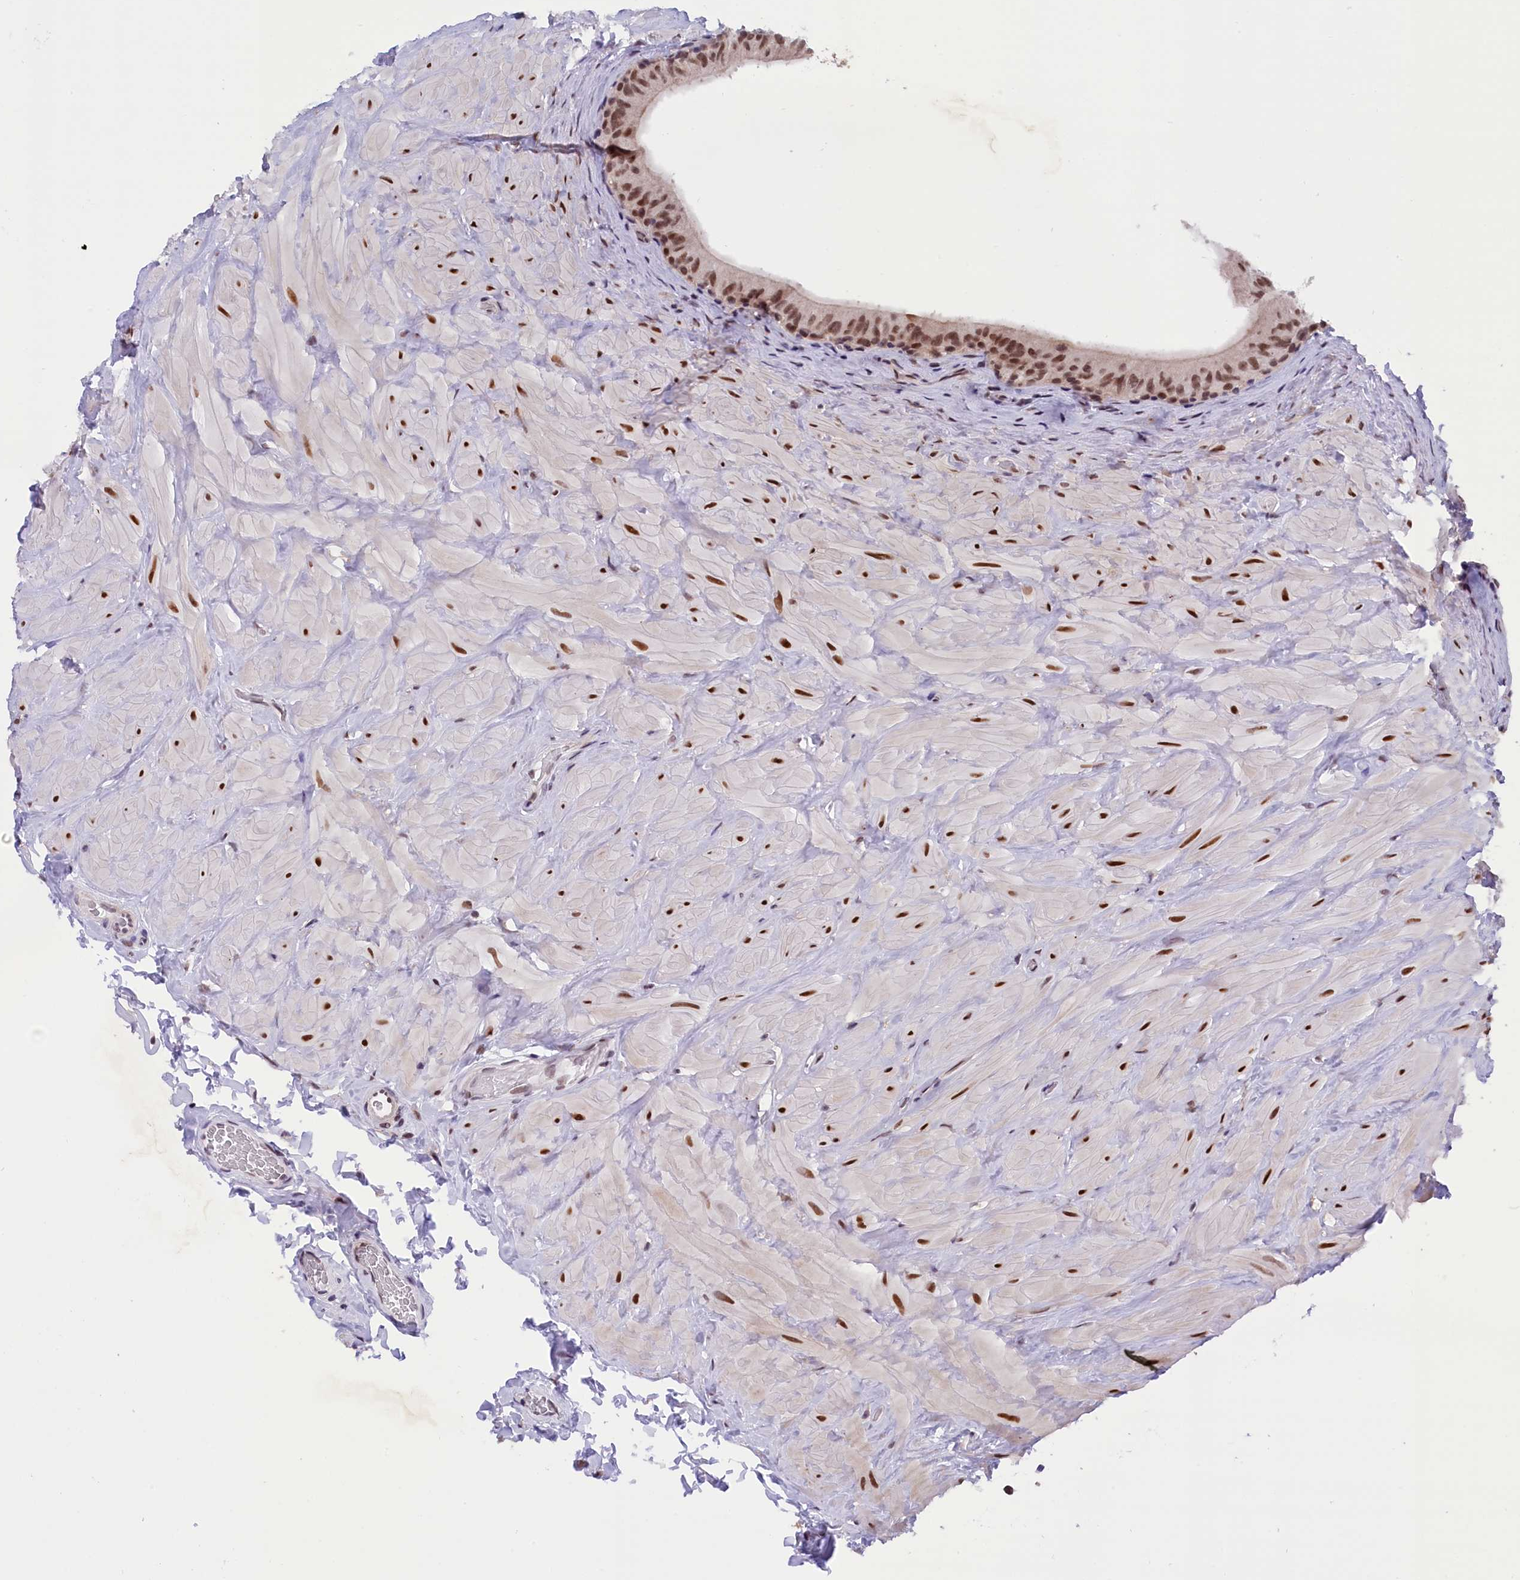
{"staining": {"intensity": "moderate", "quantity": ">75%", "location": "nuclear"}, "tissue": "epididymis", "cell_type": "Glandular cells", "image_type": "normal", "snomed": [{"axis": "morphology", "description": "Normal tissue, NOS"}, {"axis": "topography", "description": "Soft tissue"}, {"axis": "topography", "description": "Vascular tissue"}, {"axis": "topography", "description": "Epididymis"}], "caption": "Normal epididymis exhibits moderate nuclear positivity in about >75% of glandular cells.", "gene": "CDYL2", "patient": {"sex": "male", "age": 49}}